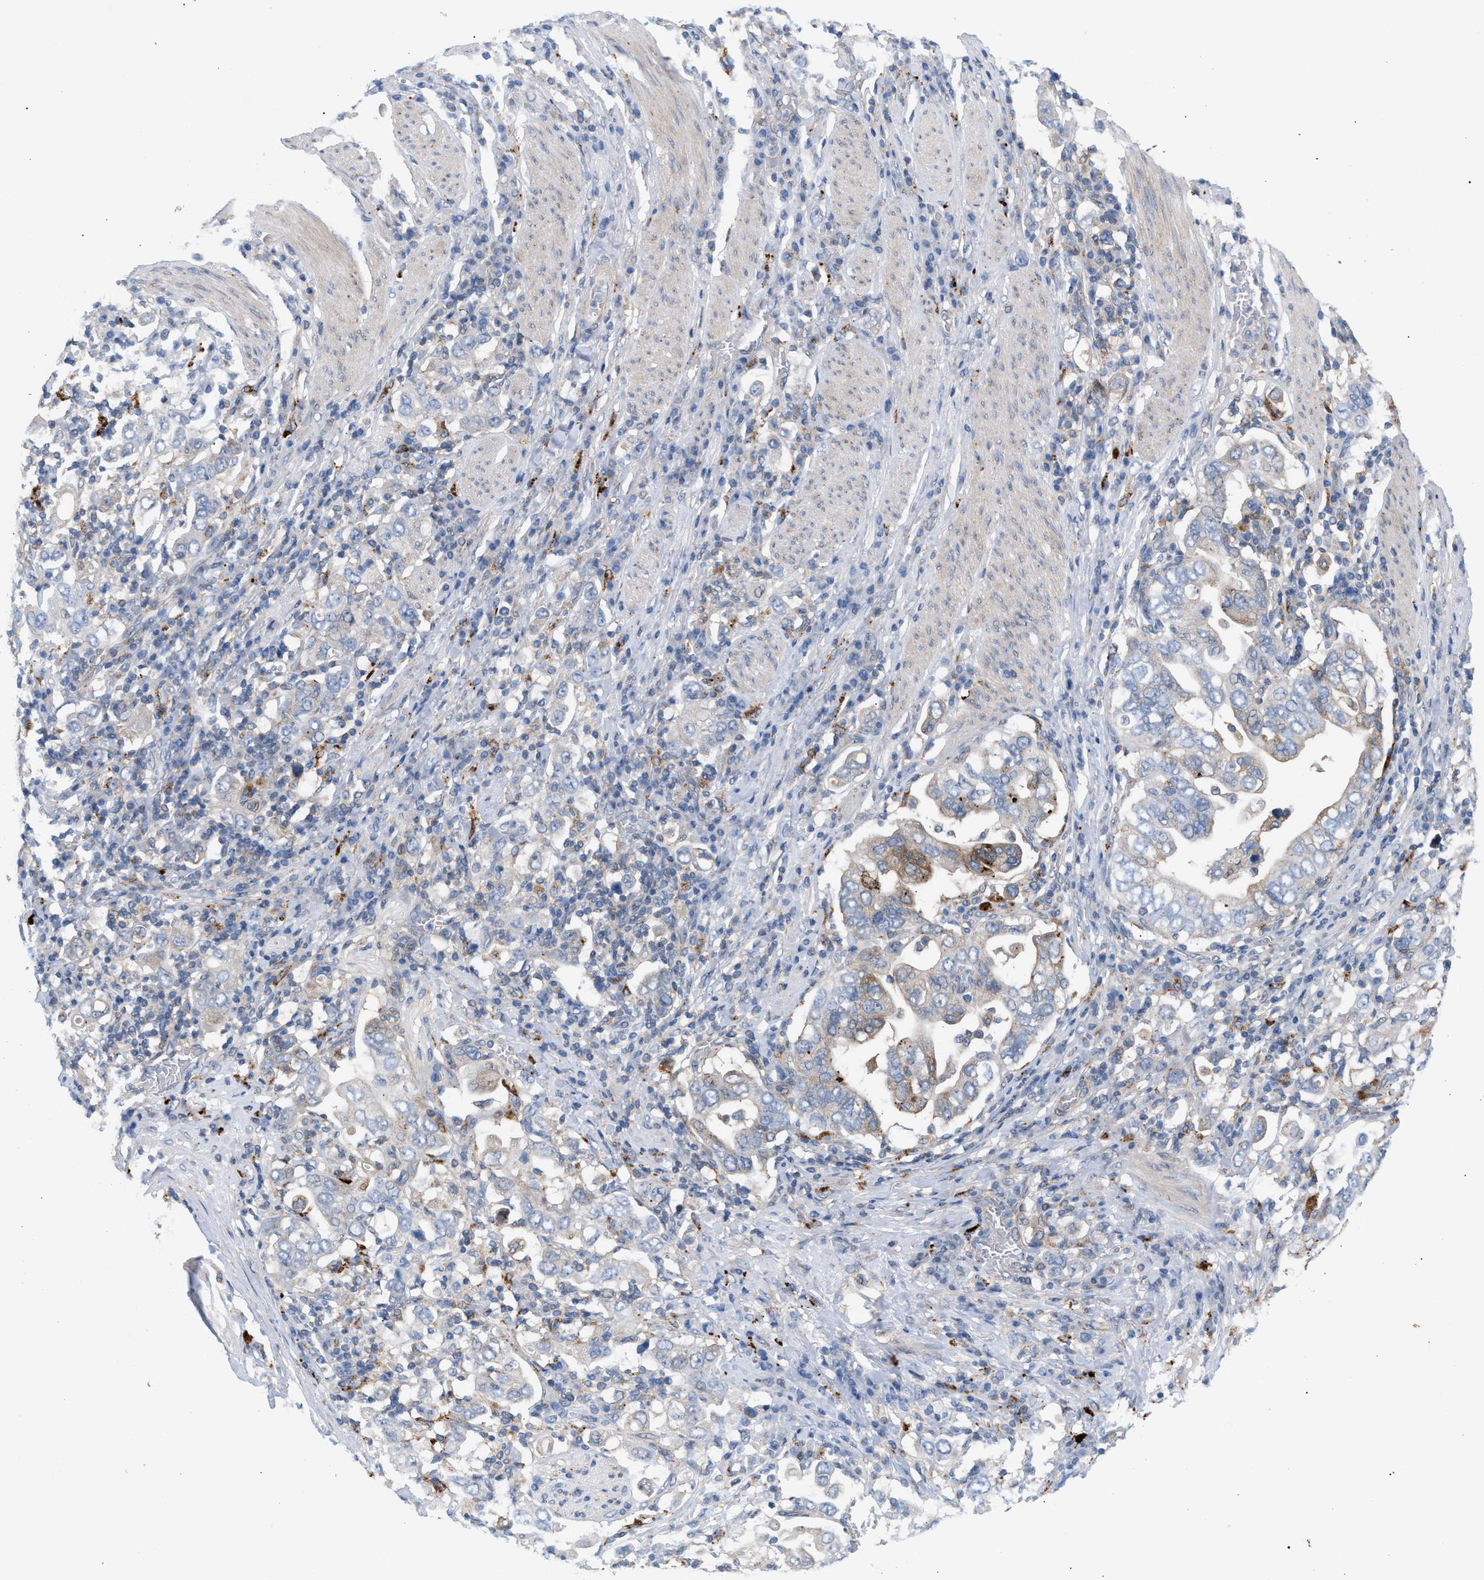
{"staining": {"intensity": "moderate", "quantity": "<25%", "location": "cytoplasmic/membranous"}, "tissue": "stomach cancer", "cell_type": "Tumor cells", "image_type": "cancer", "snomed": [{"axis": "morphology", "description": "Adenocarcinoma, NOS"}, {"axis": "topography", "description": "Stomach, upper"}], "caption": "Adenocarcinoma (stomach) tissue reveals moderate cytoplasmic/membranous expression in approximately <25% of tumor cells, visualized by immunohistochemistry.", "gene": "MBTD1", "patient": {"sex": "male", "age": 62}}